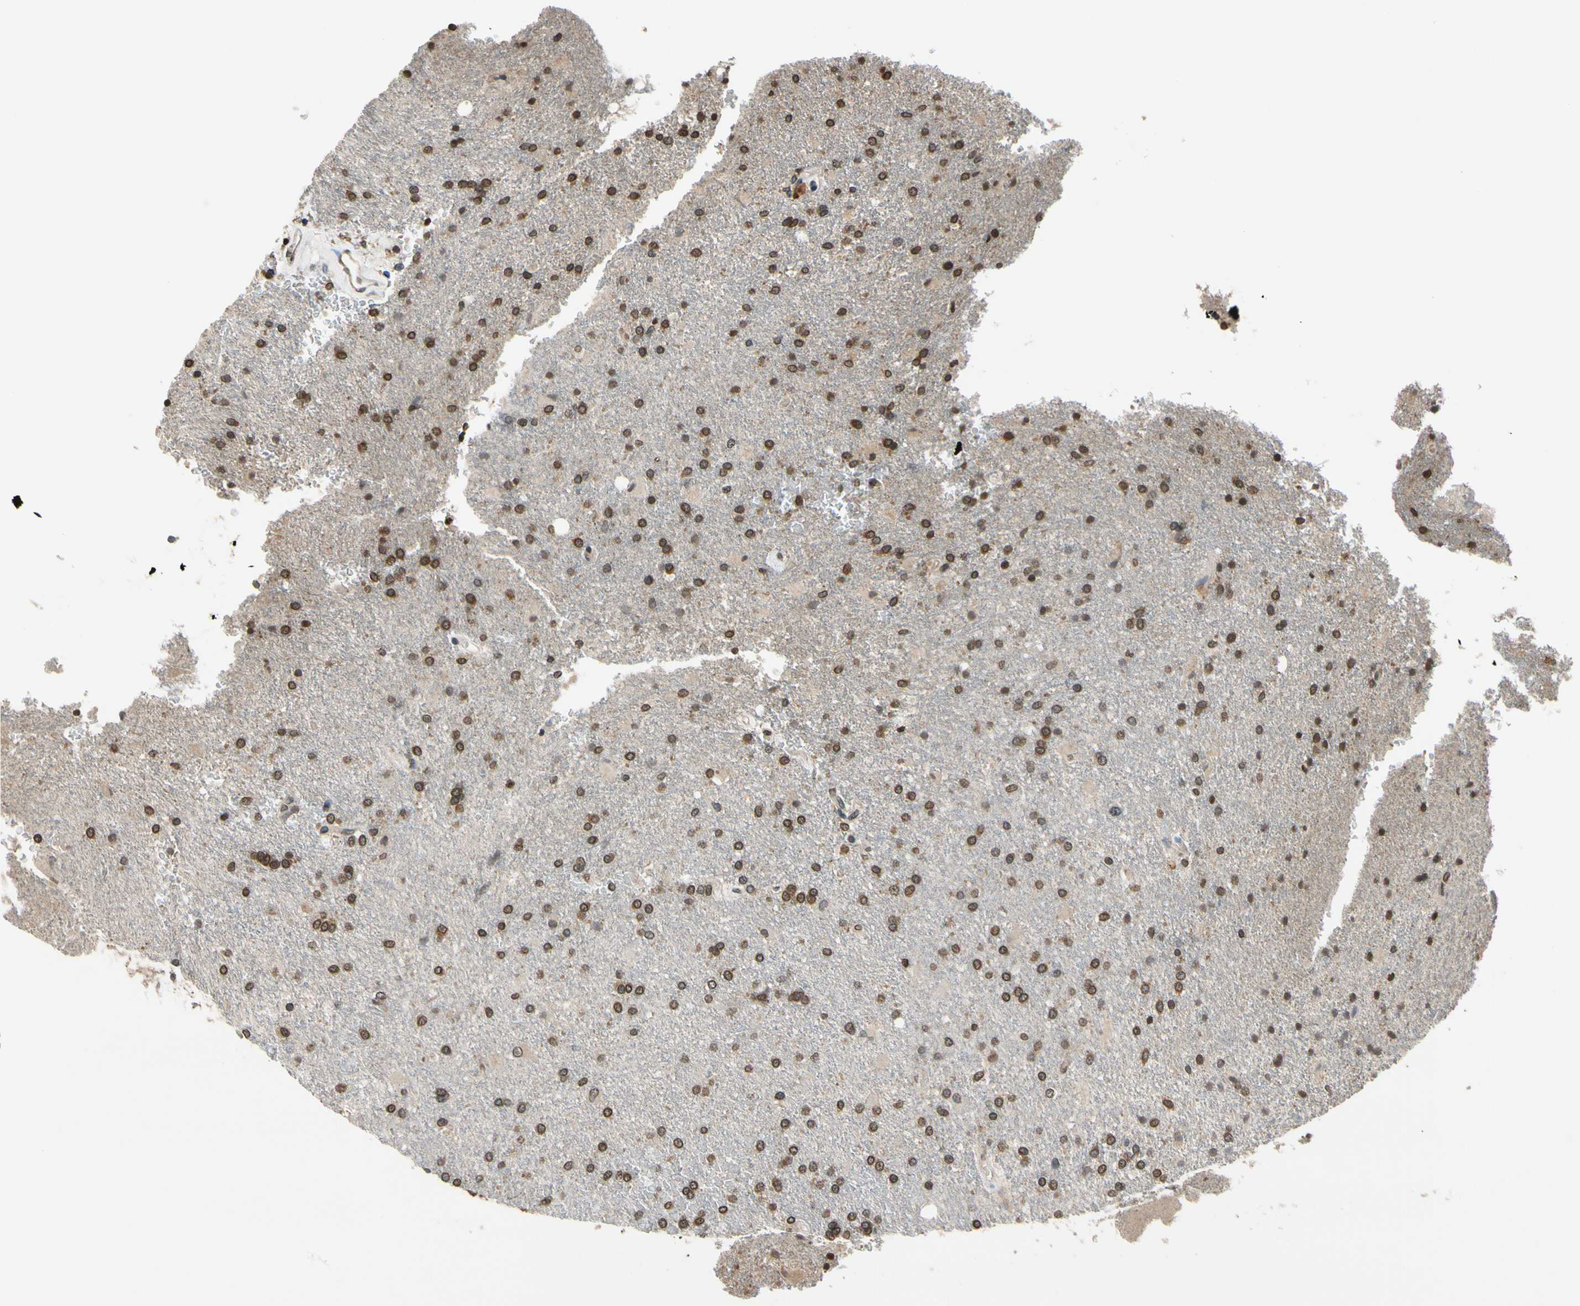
{"staining": {"intensity": "moderate", "quantity": ">75%", "location": "cytoplasmic/membranous,nuclear"}, "tissue": "glioma", "cell_type": "Tumor cells", "image_type": "cancer", "snomed": [{"axis": "morphology", "description": "Glioma, malignant, High grade"}, {"axis": "topography", "description": "Brain"}], "caption": "Tumor cells demonstrate moderate cytoplasmic/membranous and nuclear staining in about >75% of cells in glioma. Immunohistochemistry (ihc) stains the protein in brown and the nuclei are stained blue.", "gene": "GCLC", "patient": {"sex": "male", "age": 71}}